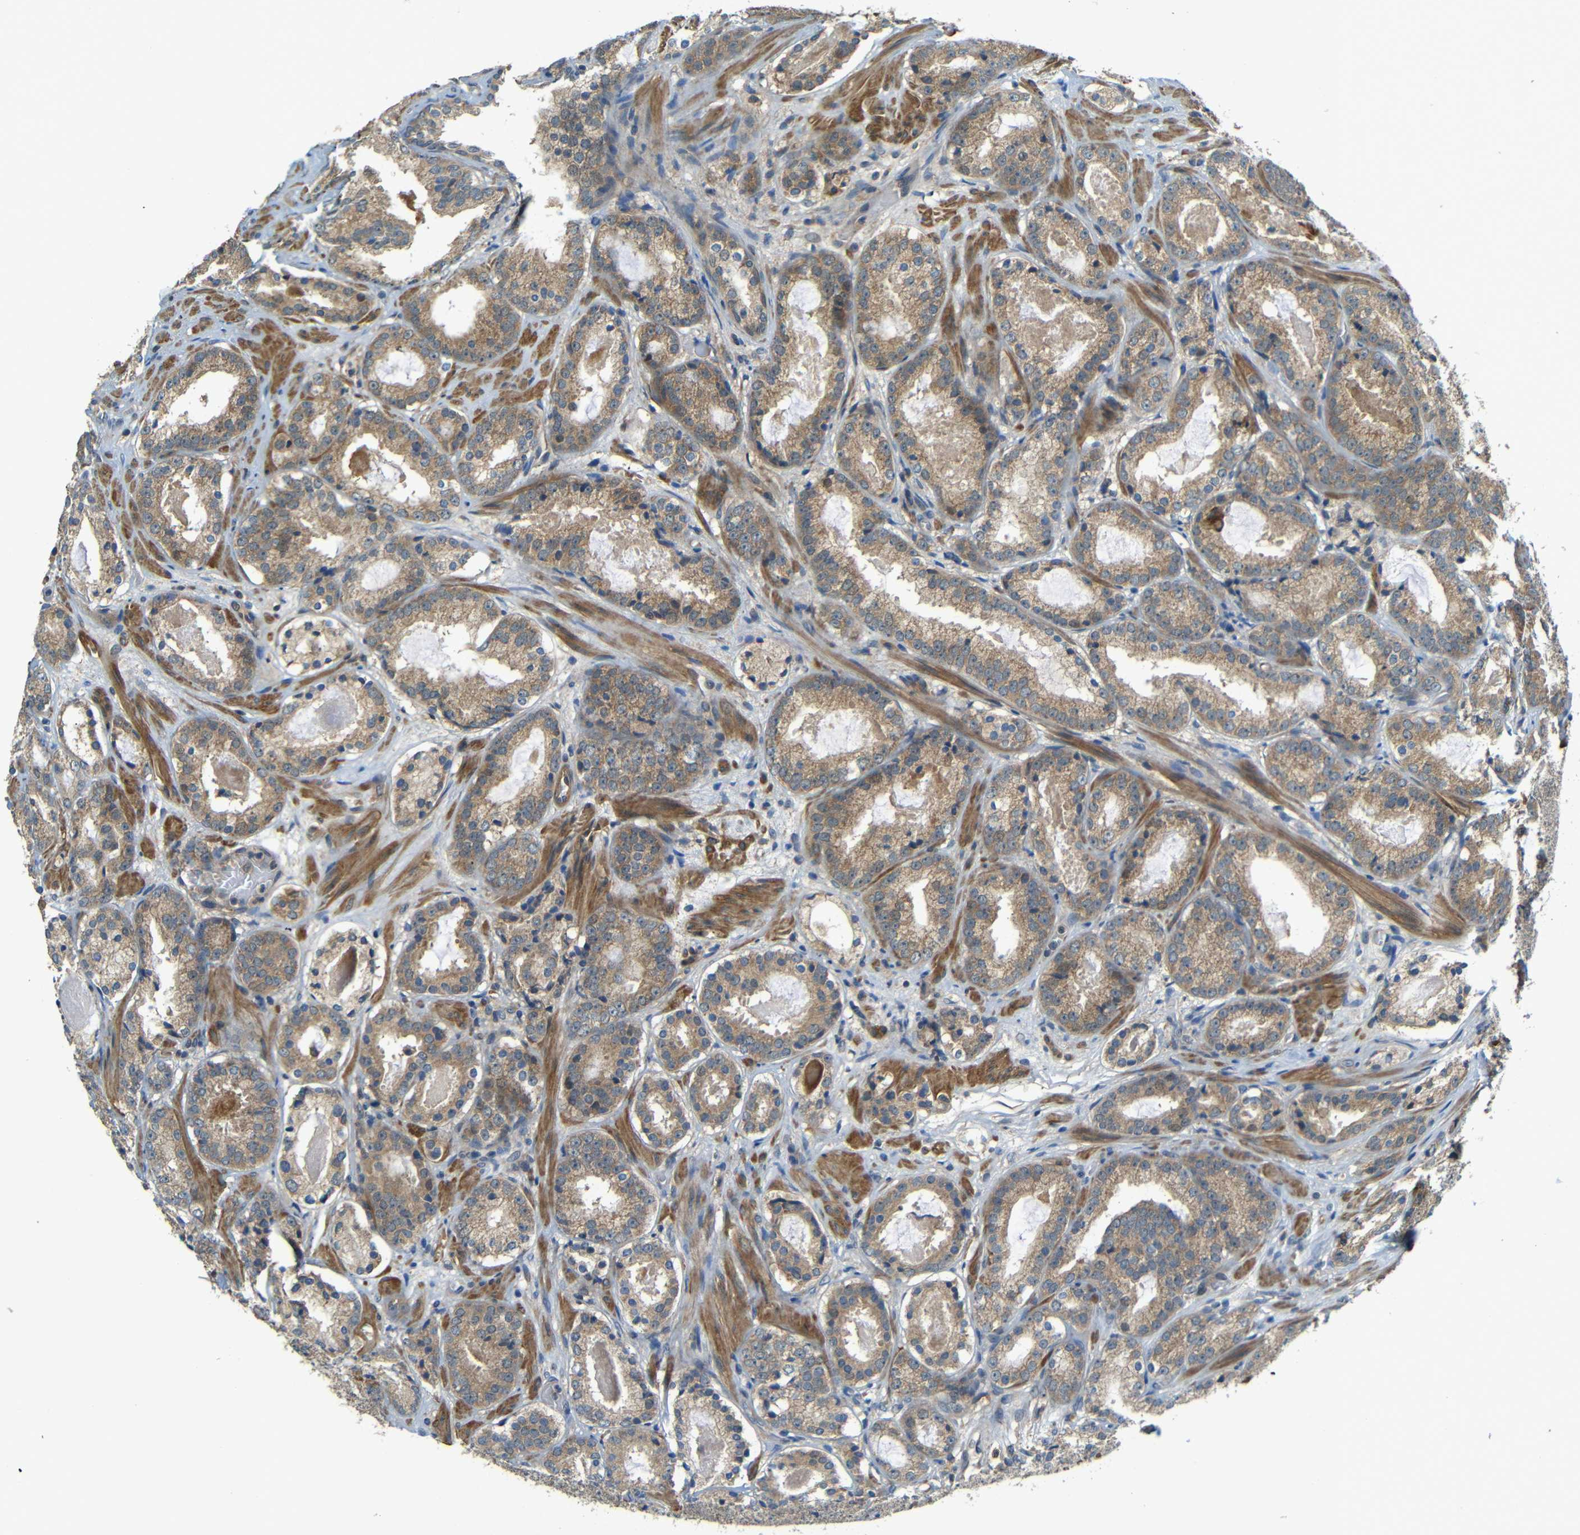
{"staining": {"intensity": "moderate", "quantity": ">75%", "location": "cytoplasmic/membranous"}, "tissue": "prostate cancer", "cell_type": "Tumor cells", "image_type": "cancer", "snomed": [{"axis": "morphology", "description": "Adenocarcinoma, Low grade"}, {"axis": "topography", "description": "Prostate"}], "caption": "This image displays prostate adenocarcinoma (low-grade) stained with IHC to label a protein in brown. The cytoplasmic/membranous of tumor cells show moderate positivity for the protein. Nuclei are counter-stained blue.", "gene": "FNDC3A", "patient": {"sex": "male", "age": 69}}